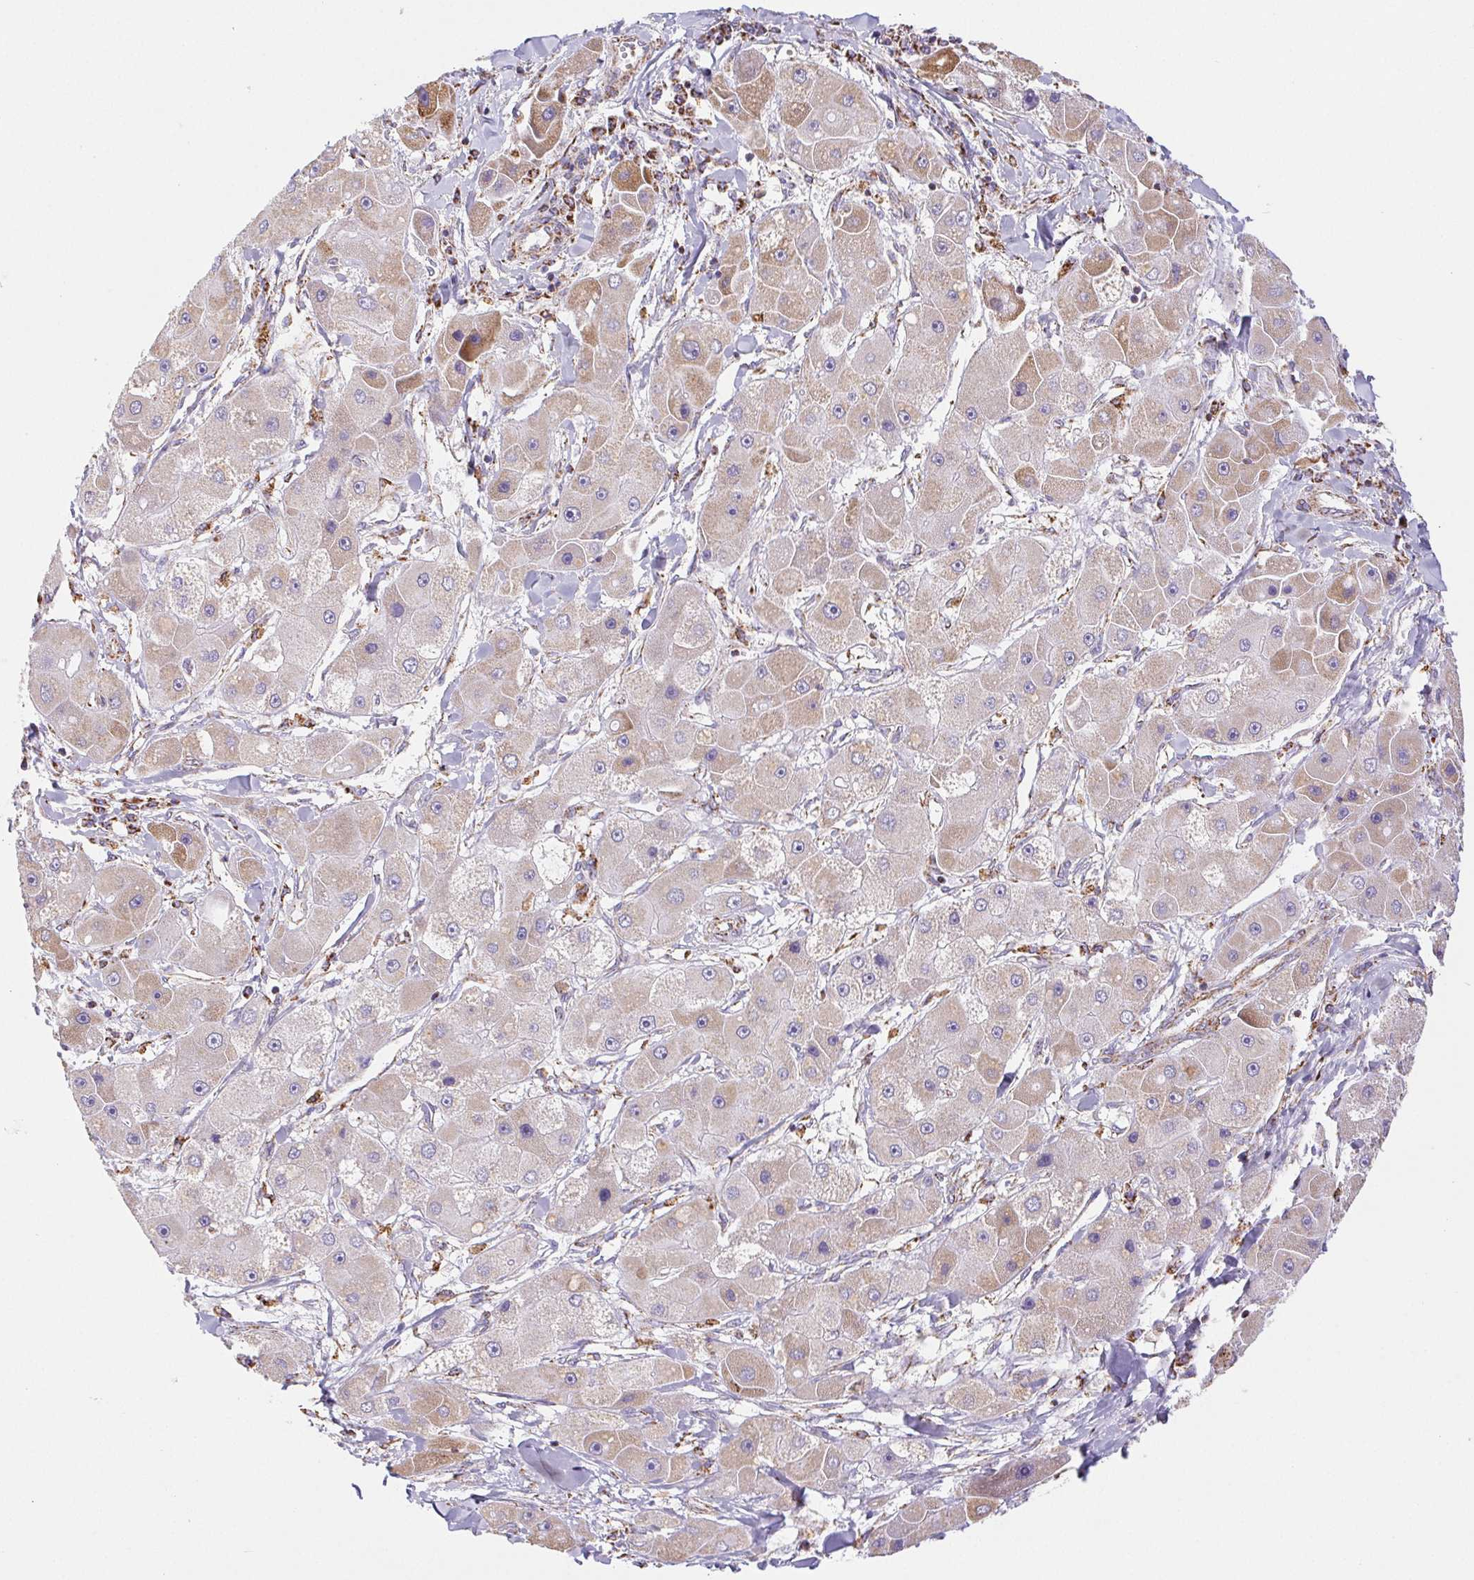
{"staining": {"intensity": "moderate", "quantity": "<25%", "location": "cytoplasmic/membranous"}, "tissue": "liver cancer", "cell_type": "Tumor cells", "image_type": "cancer", "snomed": [{"axis": "morphology", "description": "Carcinoma, Hepatocellular, NOS"}, {"axis": "topography", "description": "Liver"}], "caption": "Hepatocellular carcinoma (liver) stained for a protein exhibits moderate cytoplasmic/membranous positivity in tumor cells. Immunohistochemistry stains the protein in brown and the nuclei are stained blue.", "gene": "NIPSNAP2", "patient": {"sex": "male", "age": 24}}